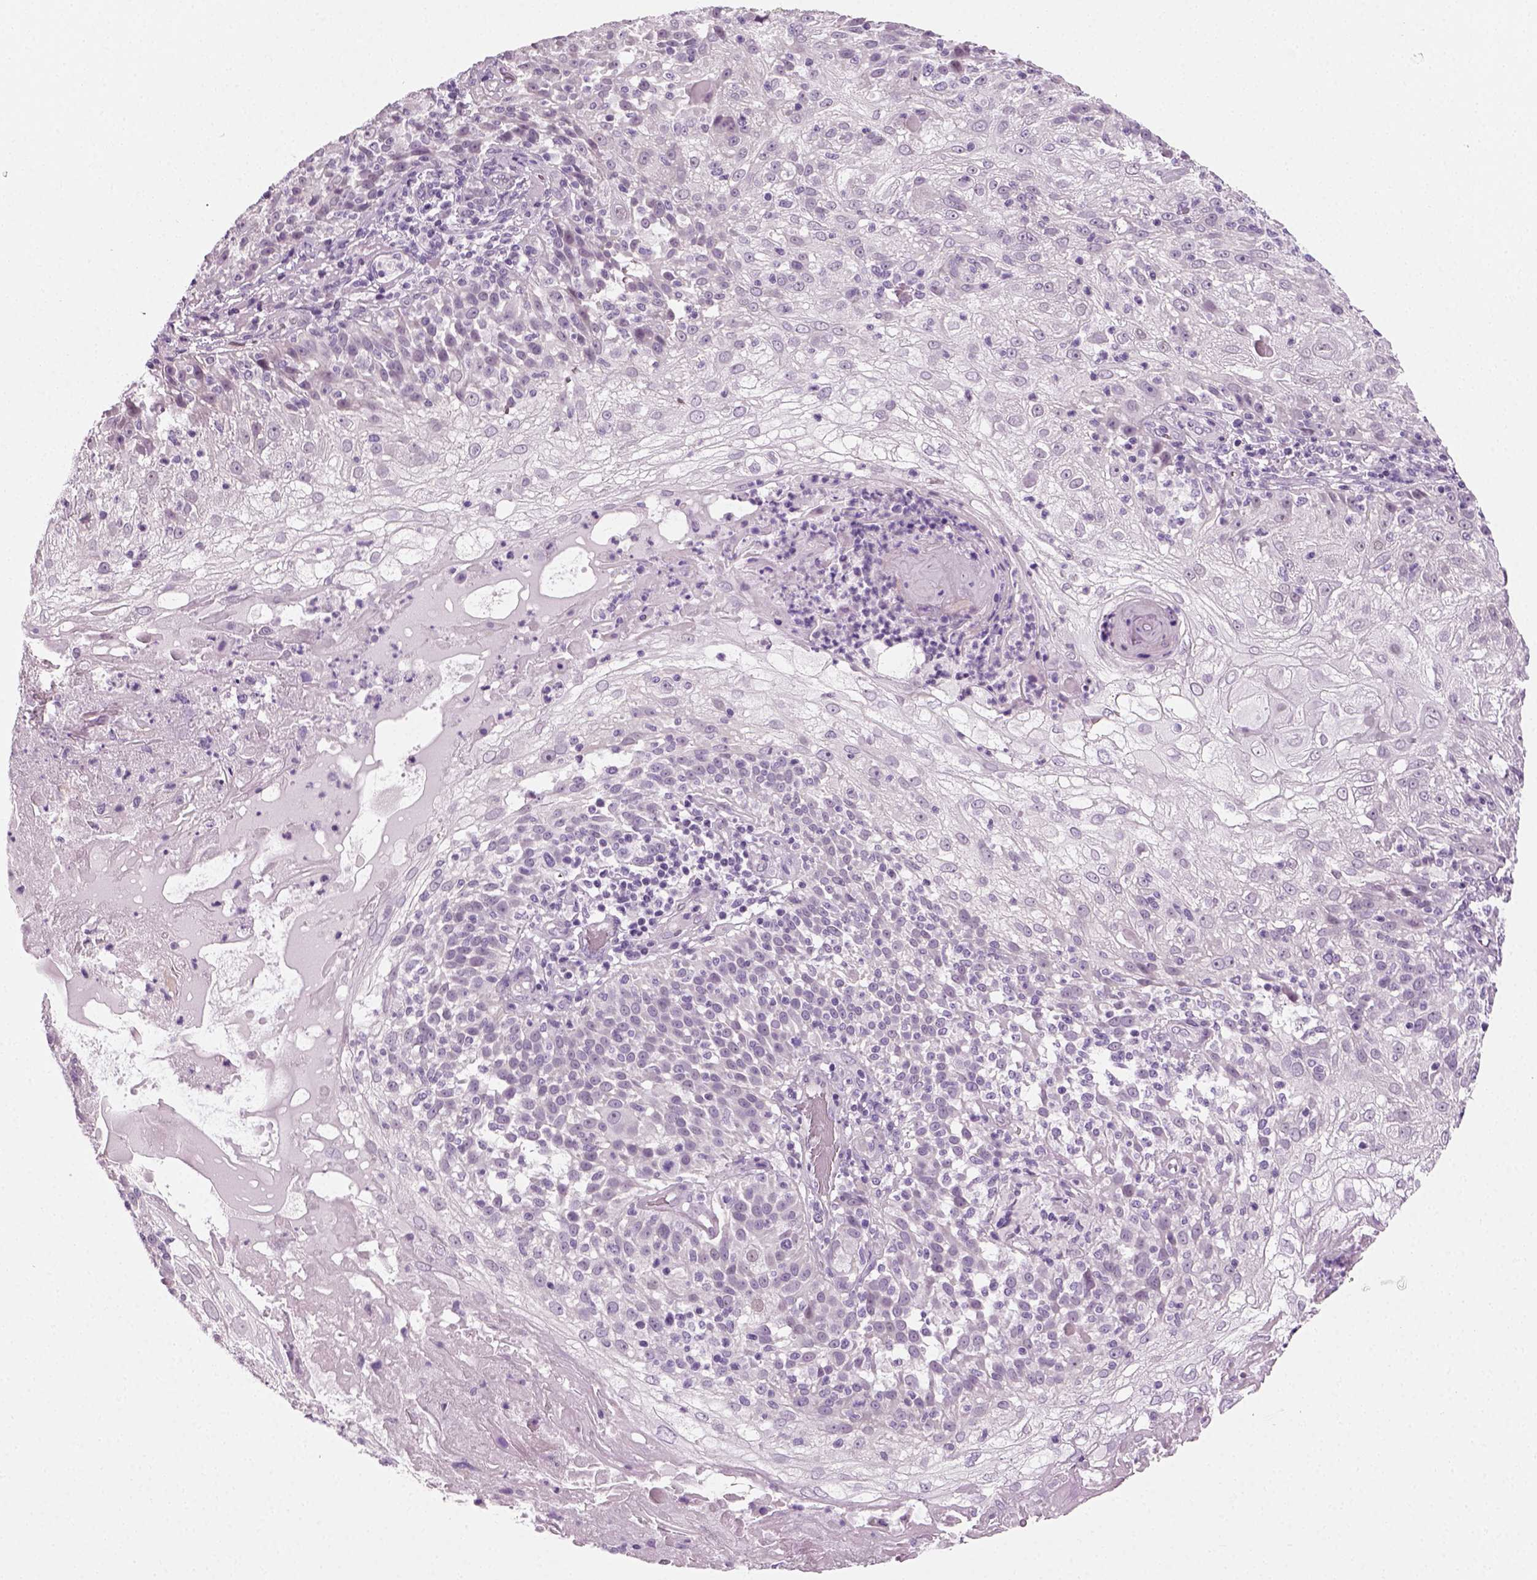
{"staining": {"intensity": "negative", "quantity": "none", "location": "none"}, "tissue": "skin cancer", "cell_type": "Tumor cells", "image_type": "cancer", "snomed": [{"axis": "morphology", "description": "Normal tissue, NOS"}, {"axis": "morphology", "description": "Squamous cell carcinoma, NOS"}, {"axis": "topography", "description": "Skin"}], "caption": "This is a micrograph of immunohistochemistry (IHC) staining of skin squamous cell carcinoma, which shows no positivity in tumor cells.", "gene": "SPATA31E1", "patient": {"sex": "female", "age": 83}}